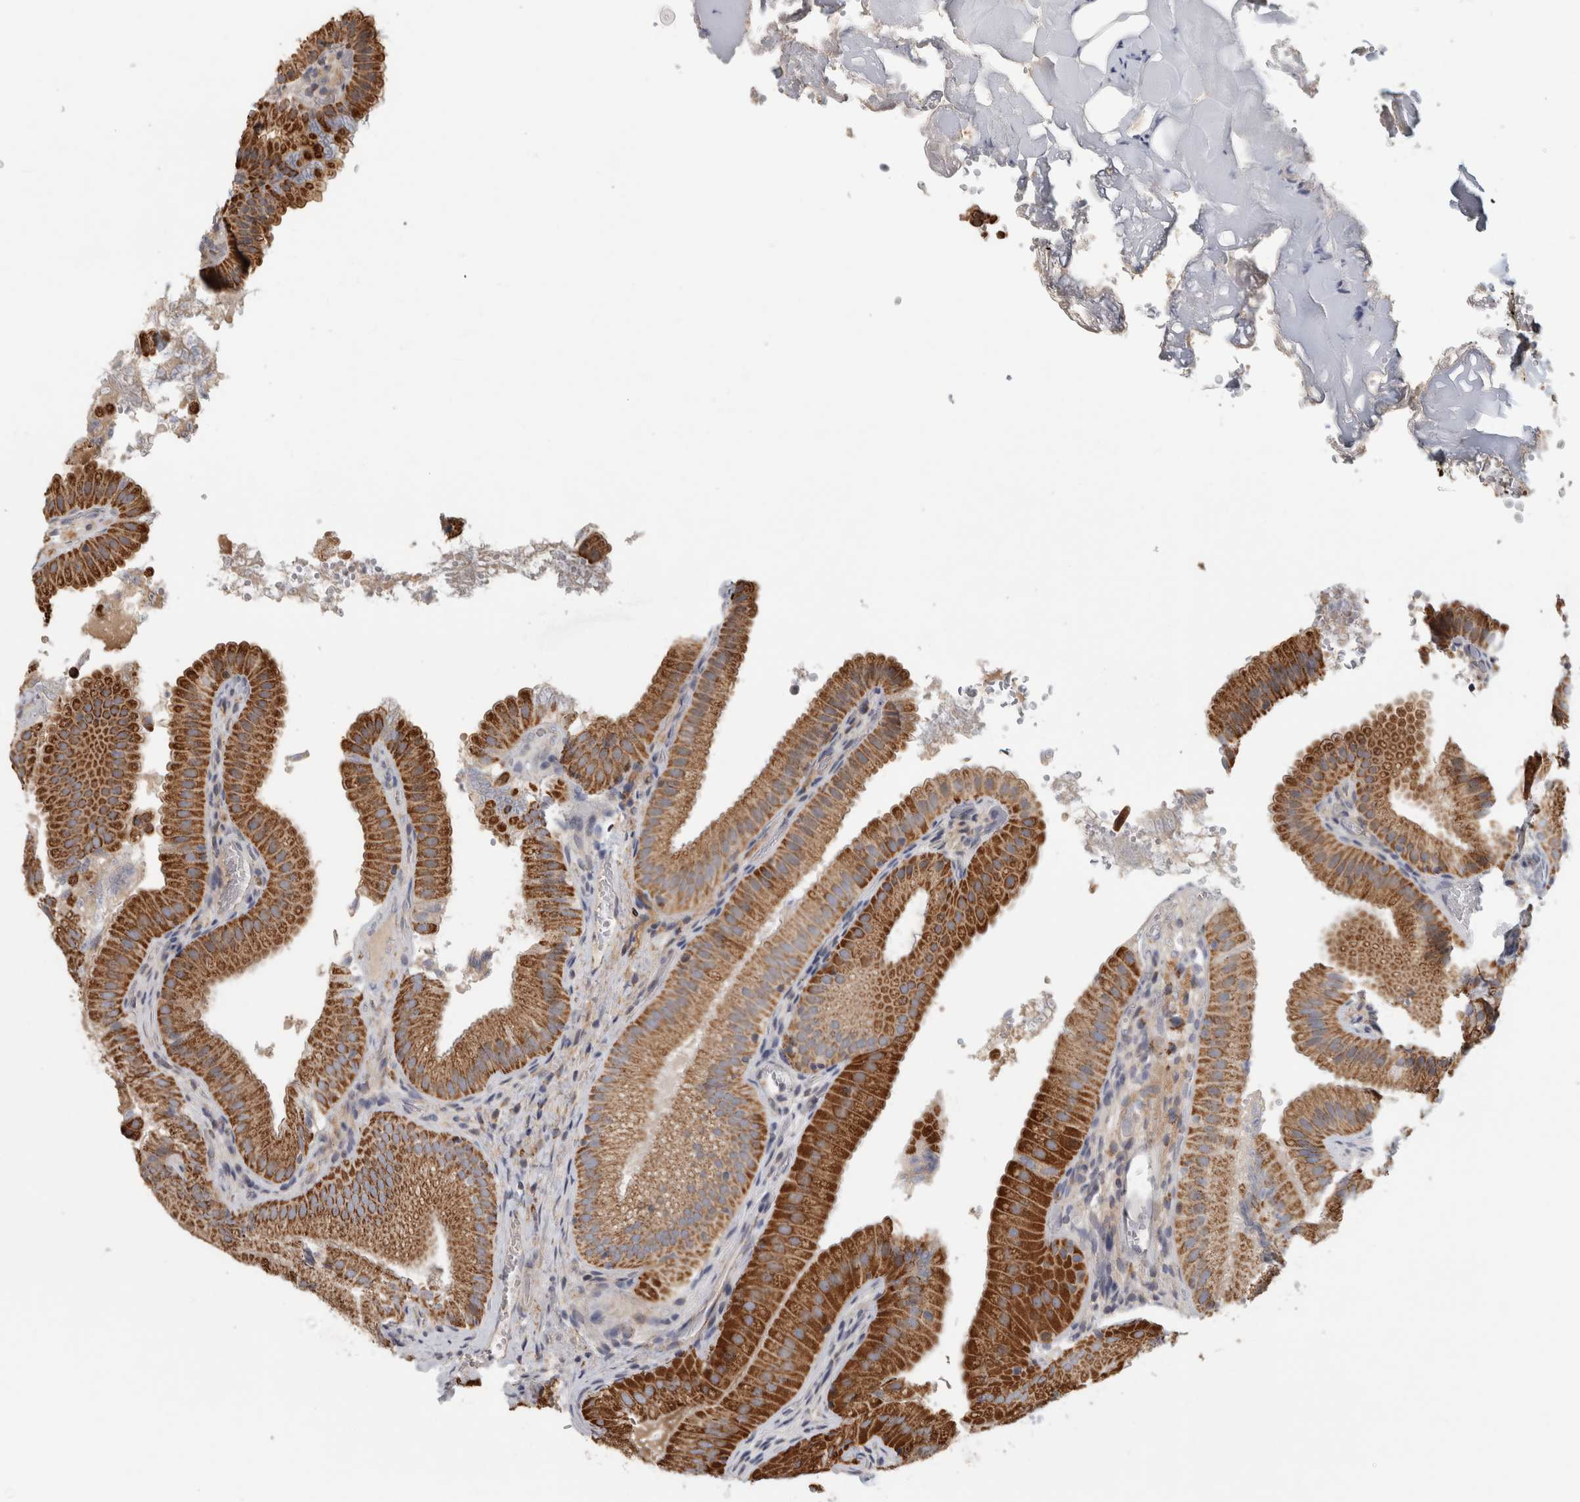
{"staining": {"intensity": "strong", "quantity": ">75%", "location": "cytoplasmic/membranous"}, "tissue": "gallbladder", "cell_type": "Glandular cells", "image_type": "normal", "snomed": [{"axis": "morphology", "description": "Normal tissue, NOS"}, {"axis": "topography", "description": "Gallbladder"}], "caption": "Immunohistochemical staining of unremarkable human gallbladder exhibits >75% levels of strong cytoplasmic/membranous protein expression in about >75% of glandular cells.", "gene": "ST8SIA1", "patient": {"sex": "female", "age": 30}}